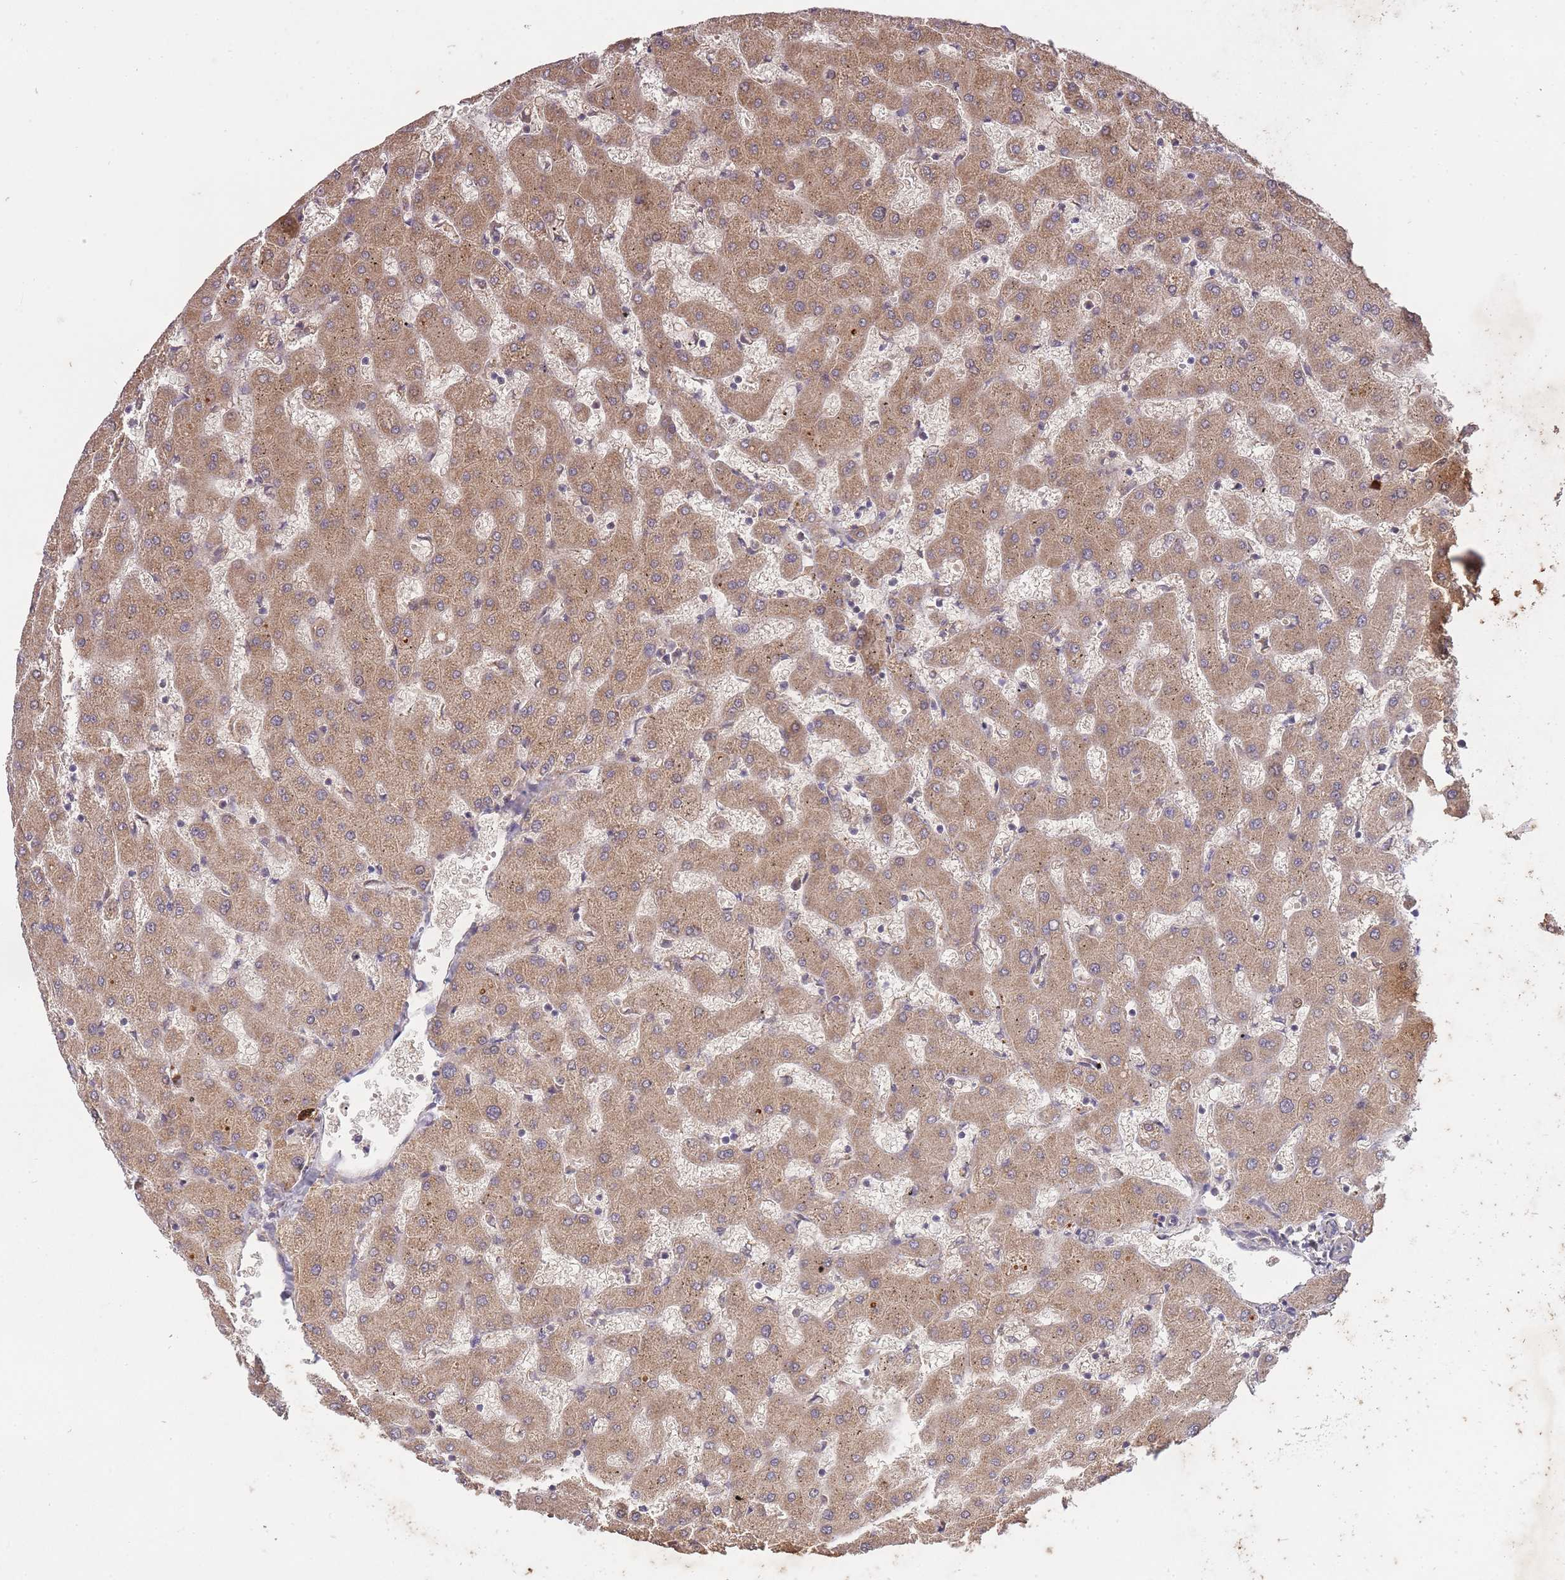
{"staining": {"intensity": "negative", "quantity": "none", "location": "none"}, "tissue": "liver", "cell_type": "Cholangiocytes", "image_type": "normal", "snomed": [{"axis": "morphology", "description": "Normal tissue, NOS"}, {"axis": "topography", "description": "Liver"}], "caption": "This is an IHC image of benign liver. There is no staining in cholangiocytes.", "gene": "SMC6", "patient": {"sex": "female", "age": 63}}